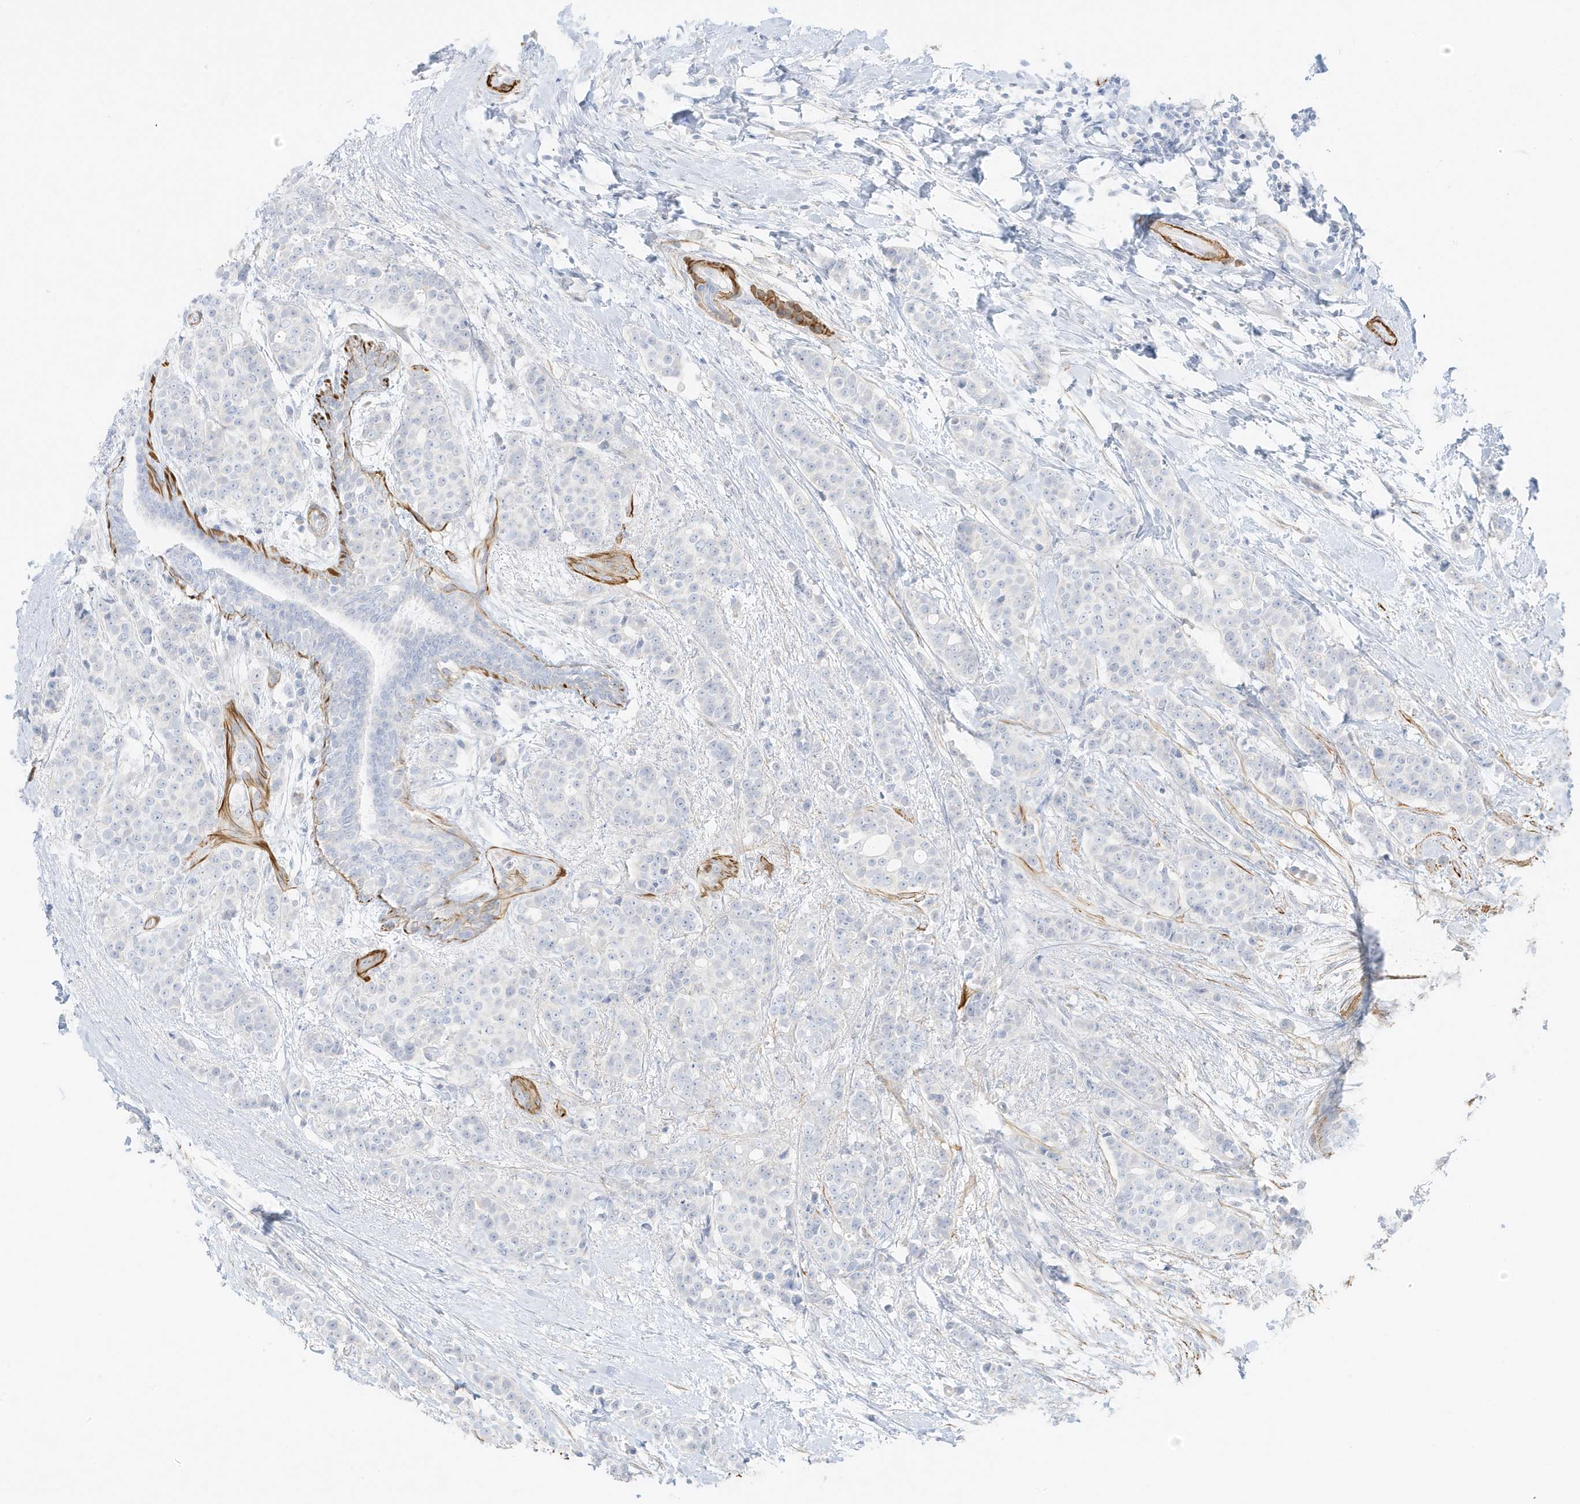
{"staining": {"intensity": "negative", "quantity": "none", "location": "none"}, "tissue": "breast cancer", "cell_type": "Tumor cells", "image_type": "cancer", "snomed": [{"axis": "morphology", "description": "Lobular carcinoma"}, {"axis": "topography", "description": "Breast"}], "caption": "IHC photomicrograph of human breast cancer (lobular carcinoma) stained for a protein (brown), which exhibits no staining in tumor cells. (Immunohistochemistry (ihc), brightfield microscopy, high magnification).", "gene": "SLC22A13", "patient": {"sex": "female", "age": 51}}